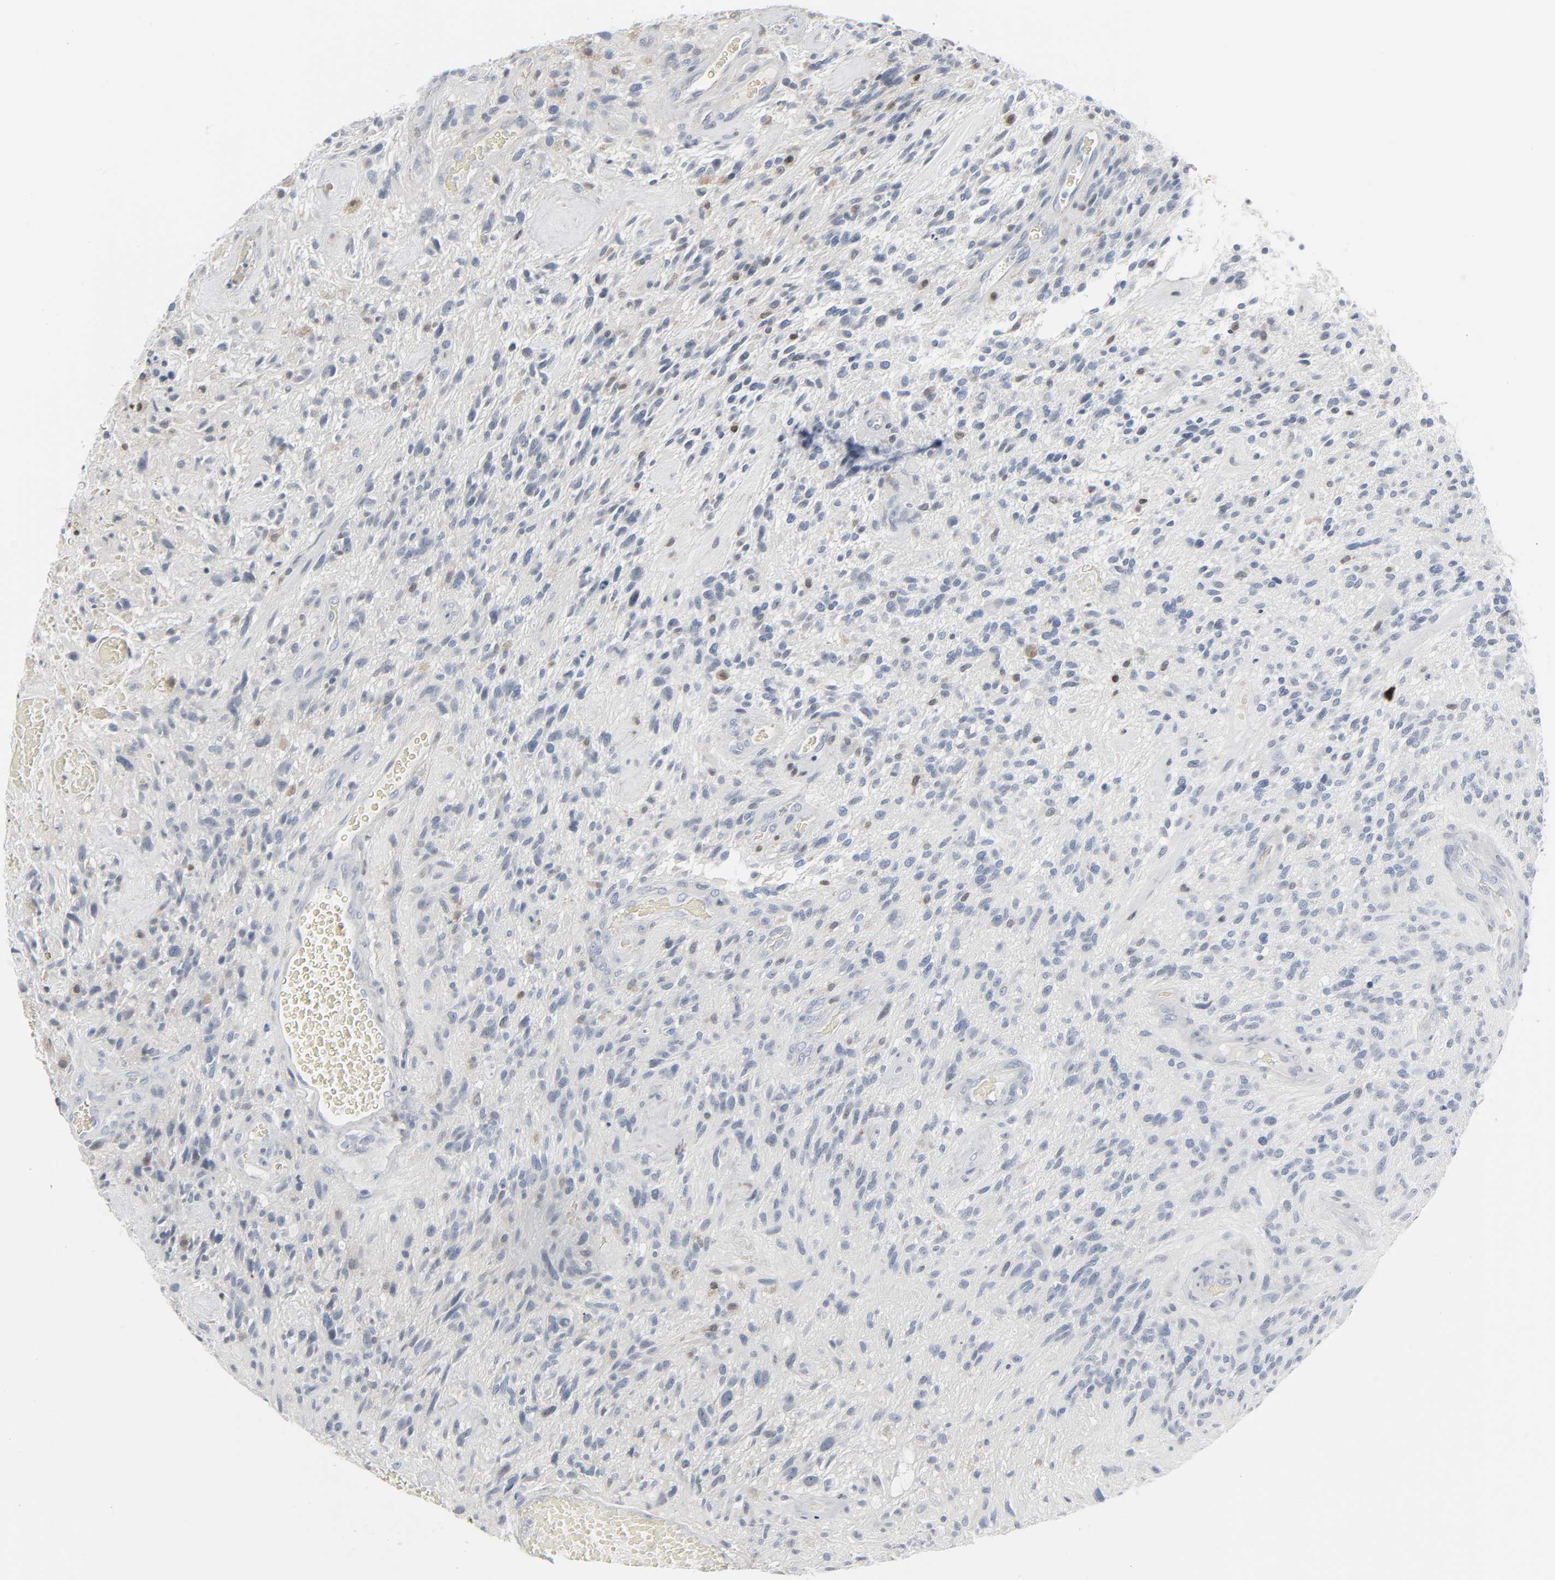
{"staining": {"intensity": "weak", "quantity": "<25%", "location": "nuclear"}, "tissue": "glioma", "cell_type": "Tumor cells", "image_type": "cancer", "snomed": [{"axis": "morphology", "description": "Normal tissue, NOS"}, {"axis": "morphology", "description": "Glioma, malignant, High grade"}, {"axis": "topography", "description": "Cerebral cortex"}], "caption": "Malignant glioma (high-grade) was stained to show a protein in brown. There is no significant expression in tumor cells.", "gene": "MITF", "patient": {"sex": "male", "age": 75}}